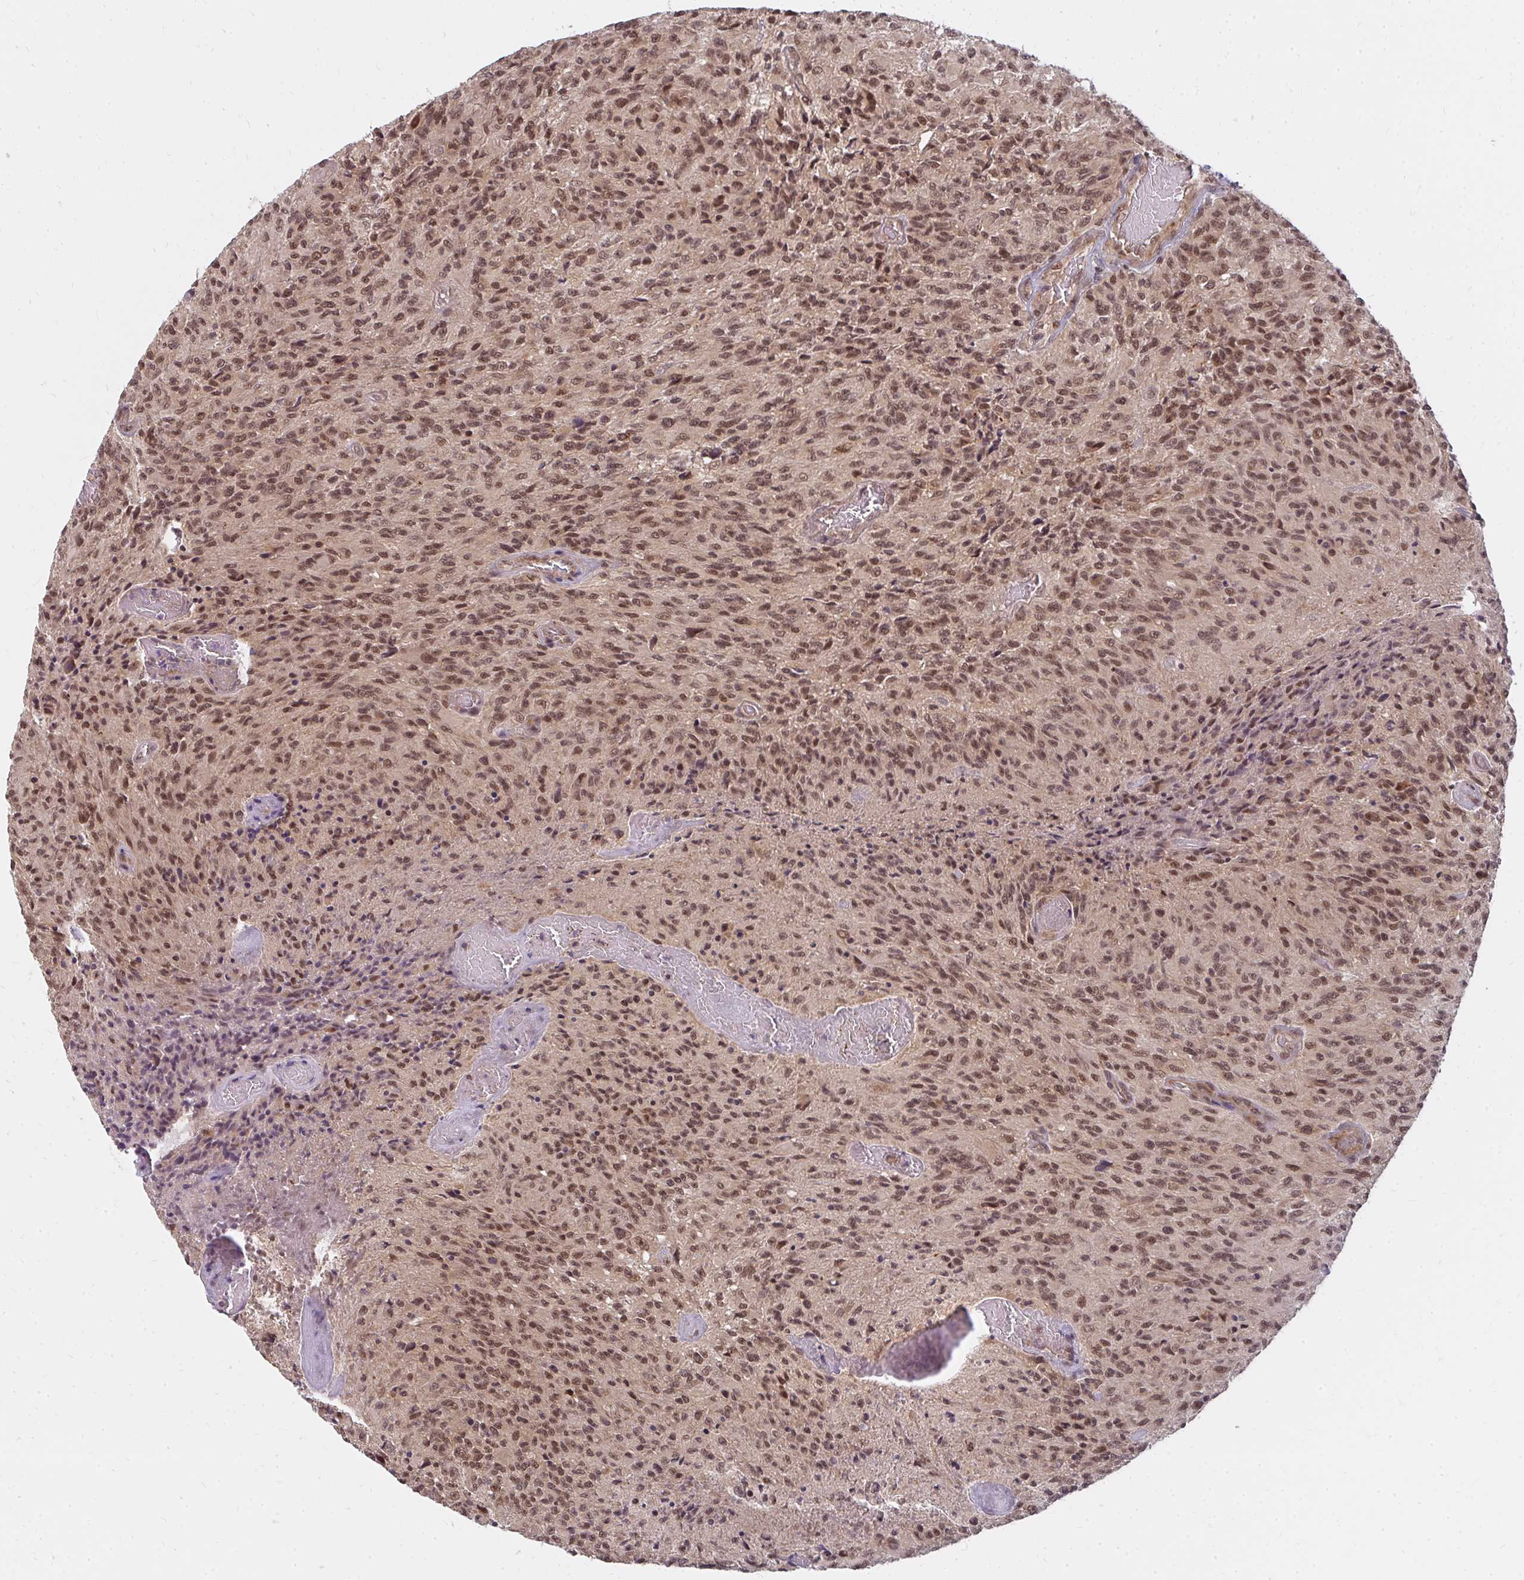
{"staining": {"intensity": "moderate", "quantity": ">75%", "location": "nuclear"}, "tissue": "glioma", "cell_type": "Tumor cells", "image_type": "cancer", "snomed": [{"axis": "morphology", "description": "Normal tissue, NOS"}, {"axis": "morphology", "description": "Glioma, malignant, High grade"}, {"axis": "topography", "description": "Cerebral cortex"}], "caption": "A medium amount of moderate nuclear expression is appreciated in about >75% of tumor cells in high-grade glioma (malignant) tissue.", "gene": "GTF3C6", "patient": {"sex": "male", "age": 56}}